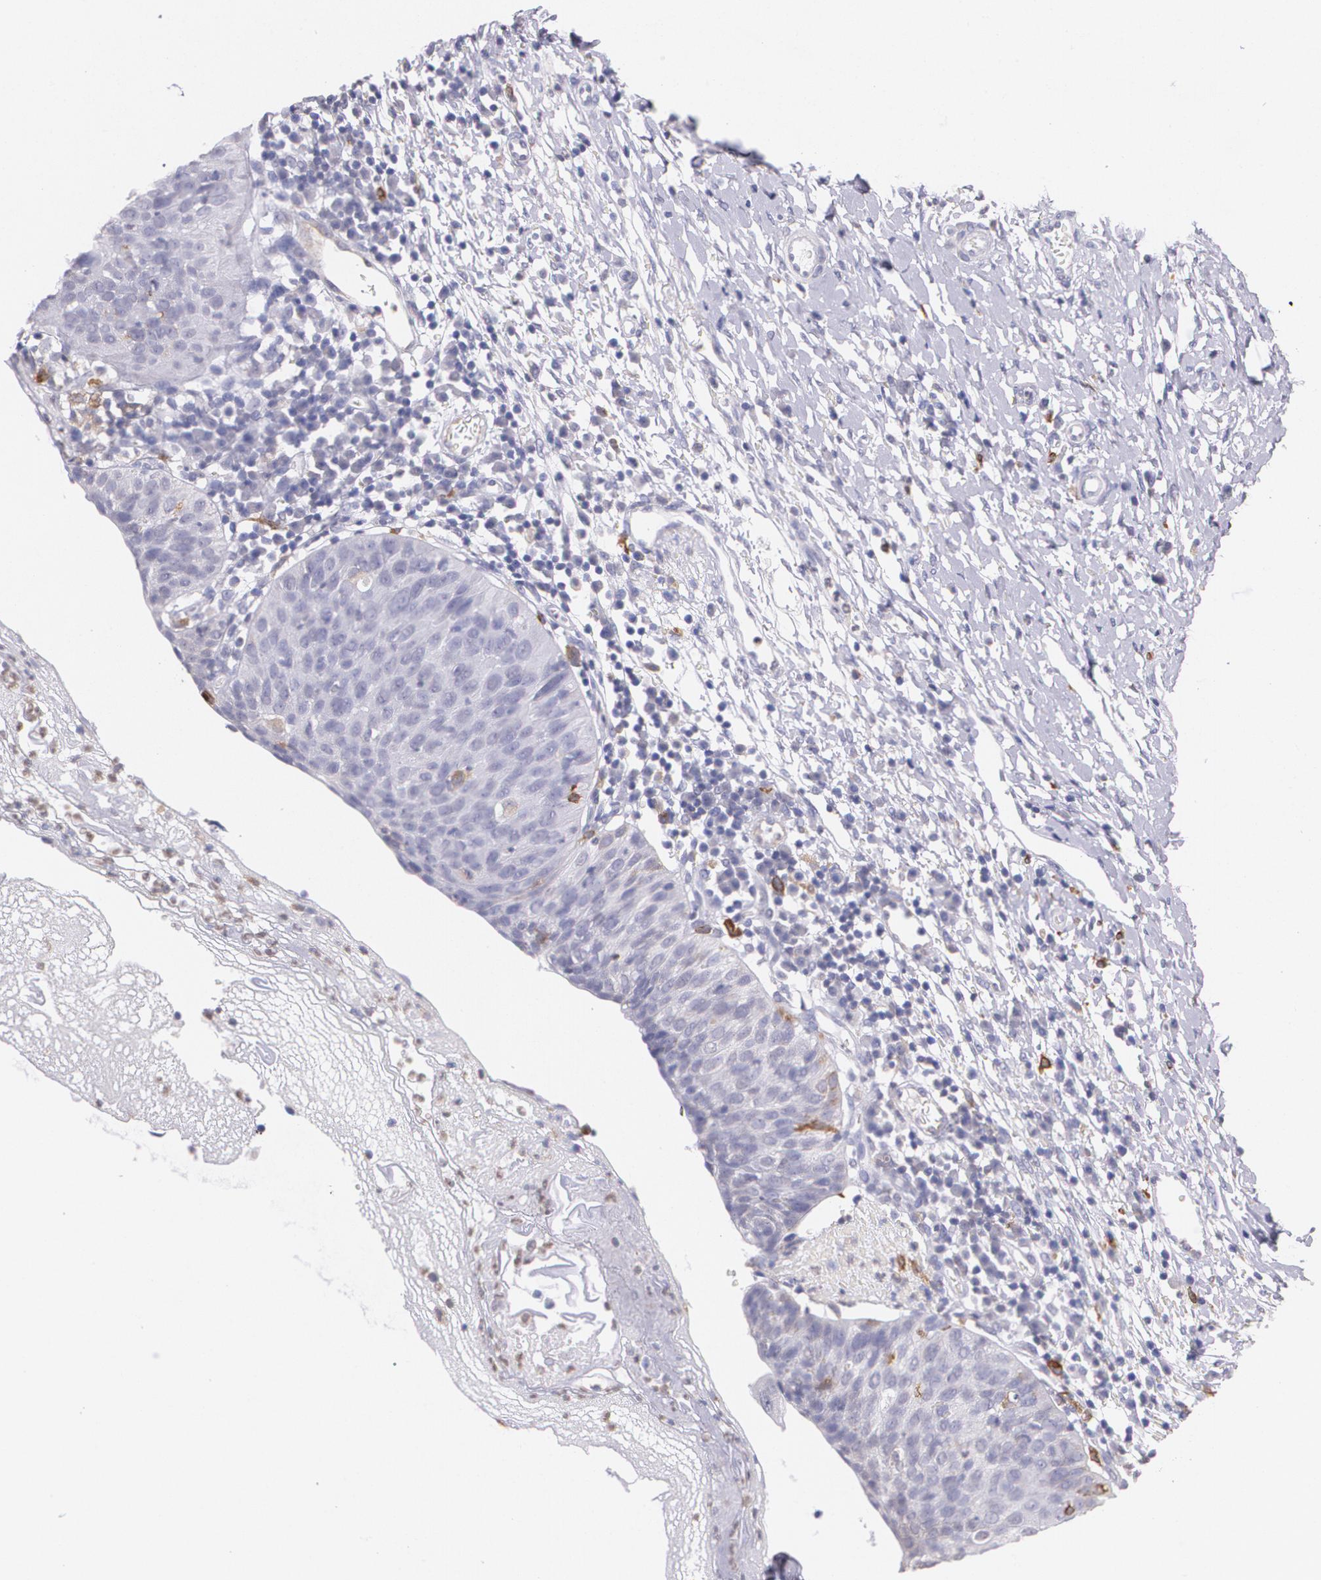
{"staining": {"intensity": "negative", "quantity": "none", "location": "none"}, "tissue": "cervical cancer", "cell_type": "Tumor cells", "image_type": "cancer", "snomed": [{"axis": "morphology", "description": "Normal tissue, NOS"}, {"axis": "morphology", "description": "Squamous cell carcinoma, NOS"}, {"axis": "topography", "description": "Cervix"}], "caption": "Cervical cancer (squamous cell carcinoma) stained for a protein using IHC exhibits no positivity tumor cells.", "gene": "RTN1", "patient": {"sex": "female", "age": 39}}